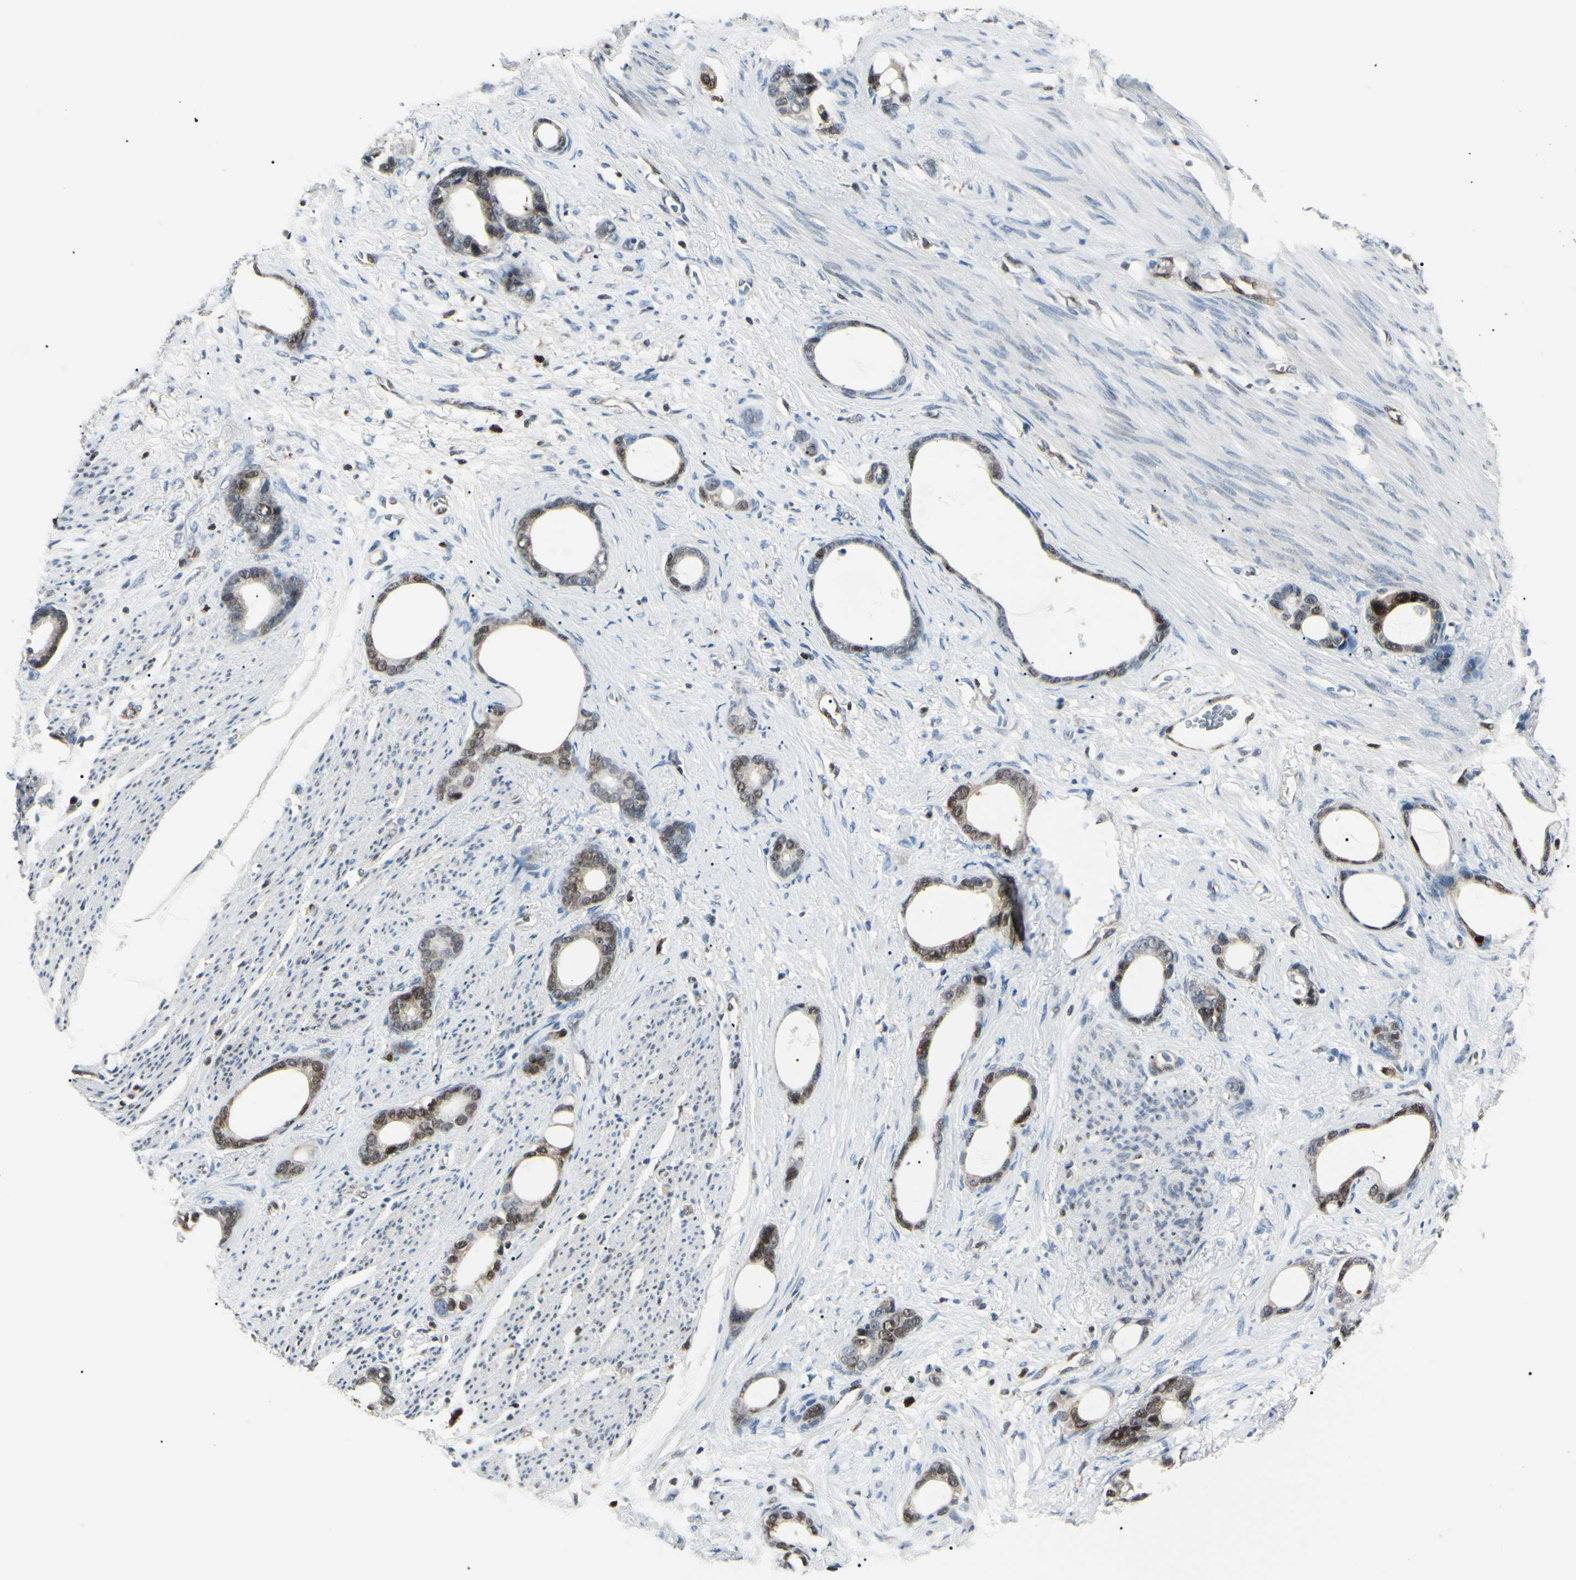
{"staining": {"intensity": "weak", "quantity": "25%-75%", "location": "cytoplasmic/membranous,nuclear"}, "tissue": "stomach cancer", "cell_type": "Tumor cells", "image_type": "cancer", "snomed": [{"axis": "morphology", "description": "Adenocarcinoma, NOS"}, {"axis": "topography", "description": "Stomach"}], "caption": "Human stomach adenocarcinoma stained with a protein marker exhibits weak staining in tumor cells.", "gene": "PGK1", "patient": {"sex": "female", "age": 75}}